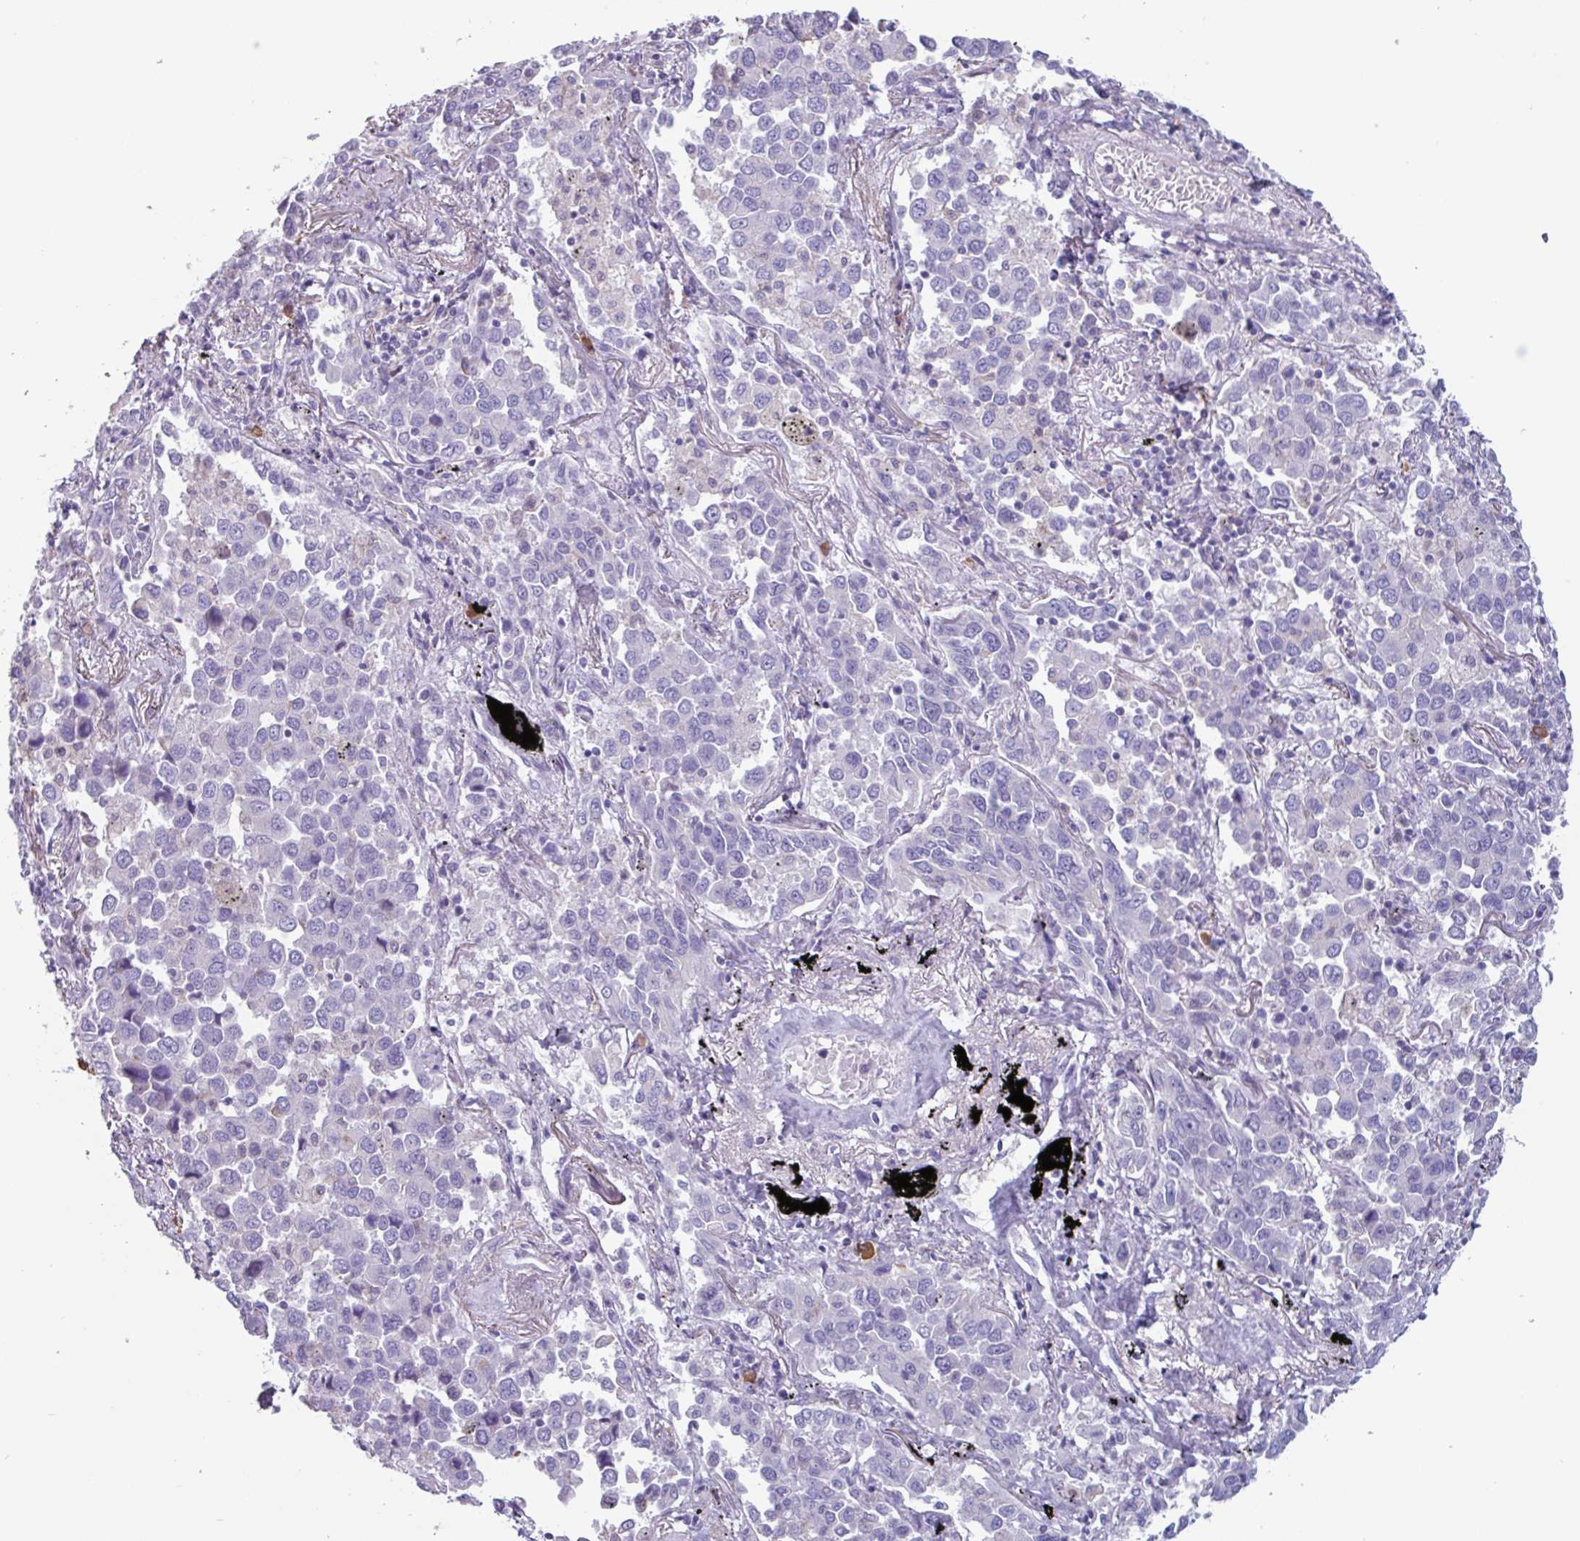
{"staining": {"intensity": "negative", "quantity": "none", "location": "none"}, "tissue": "lung cancer", "cell_type": "Tumor cells", "image_type": "cancer", "snomed": [{"axis": "morphology", "description": "Adenocarcinoma, NOS"}, {"axis": "topography", "description": "Lung"}], "caption": "Tumor cells show no significant protein staining in adenocarcinoma (lung). The staining was performed using DAB to visualize the protein expression in brown, while the nuclei were stained in blue with hematoxylin (Magnification: 20x).", "gene": "ADGRE1", "patient": {"sex": "male", "age": 67}}